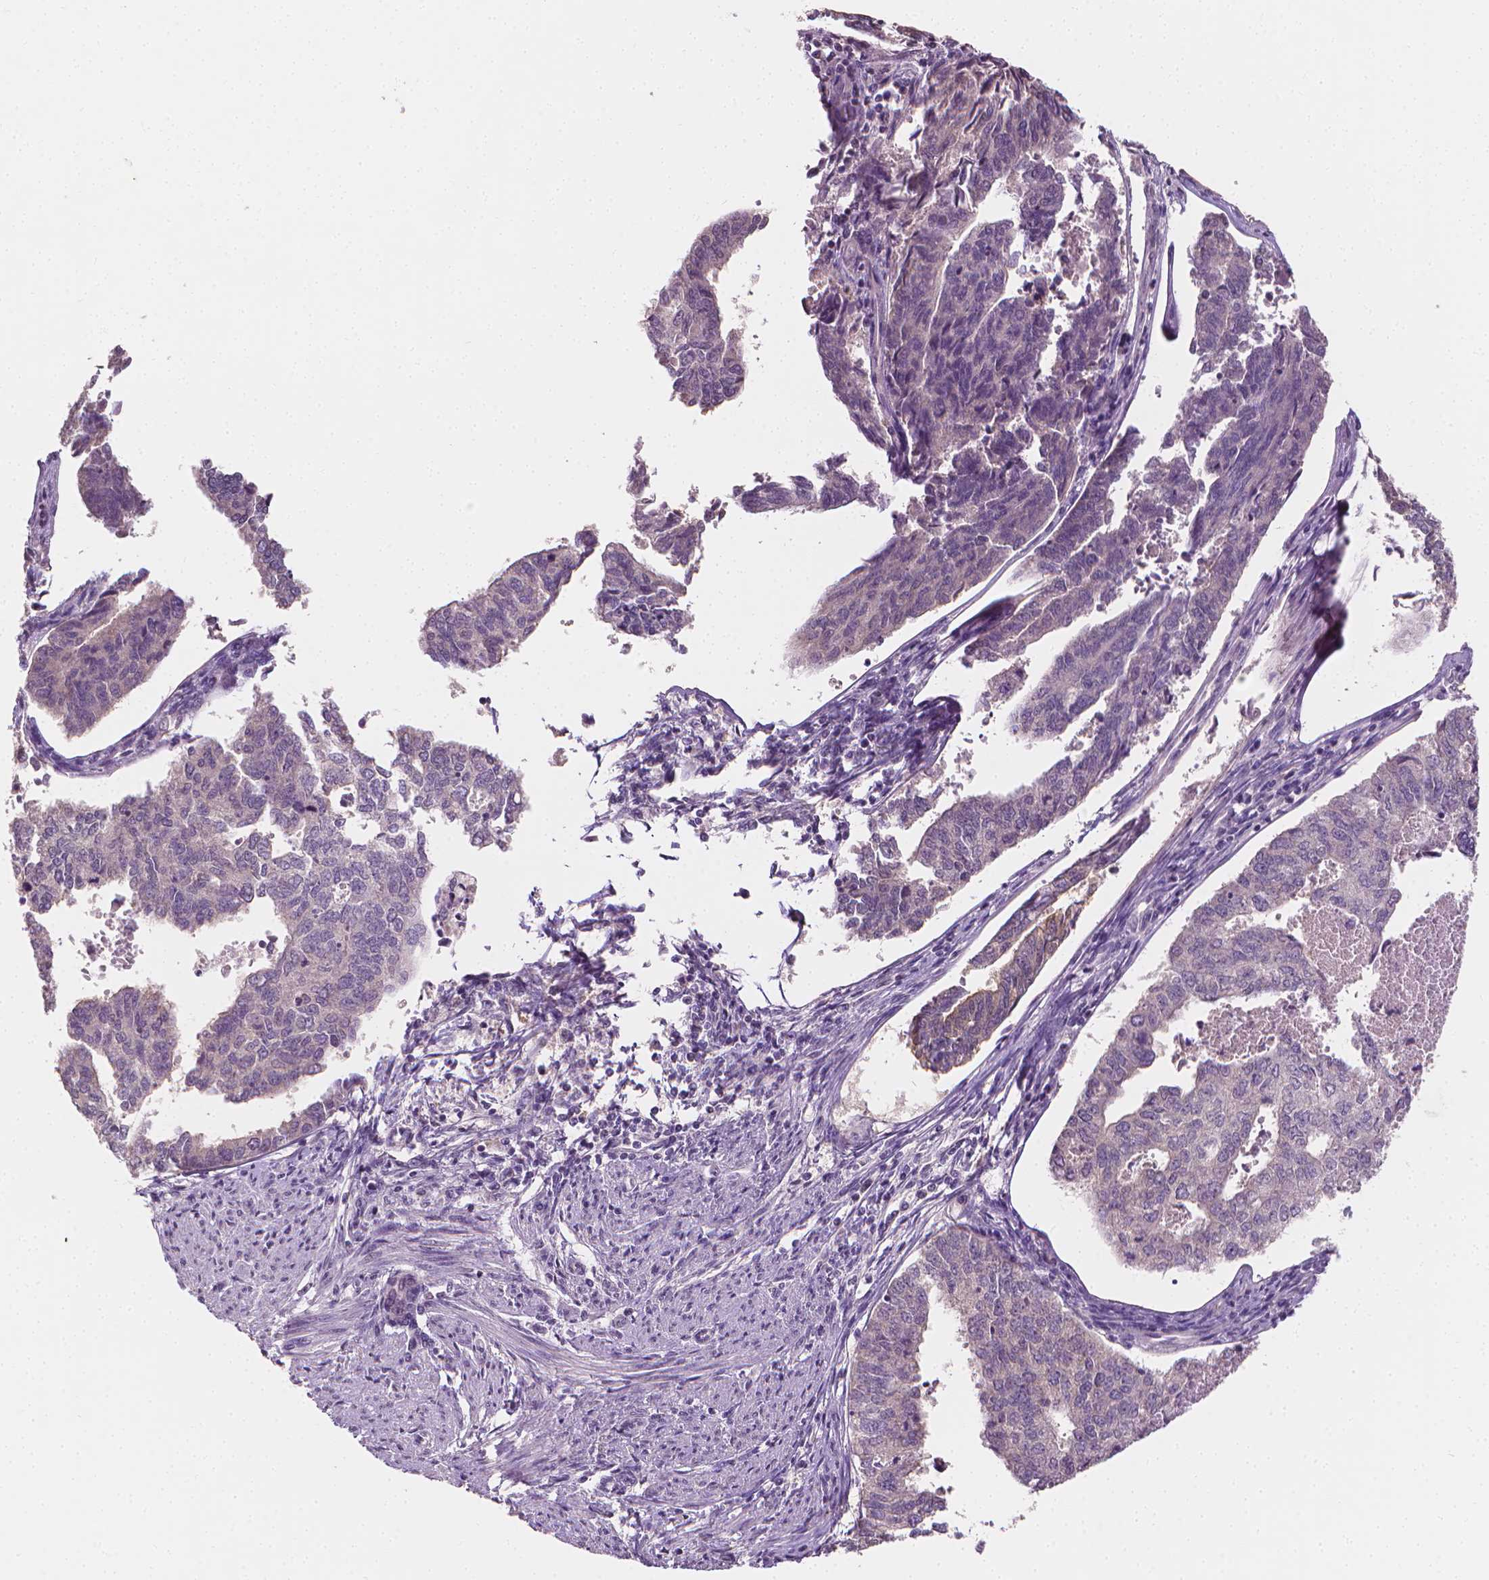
{"staining": {"intensity": "negative", "quantity": "none", "location": "none"}, "tissue": "endometrial cancer", "cell_type": "Tumor cells", "image_type": "cancer", "snomed": [{"axis": "morphology", "description": "Adenocarcinoma, NOS"}, {"axis": "topography", "description": "Endometrium"}], "caption": "Tumor cells show no significant expression in adenocarcinoma (endometrial).", "gene": "FASN", "patient": {"sex": "female", "age": 73}}